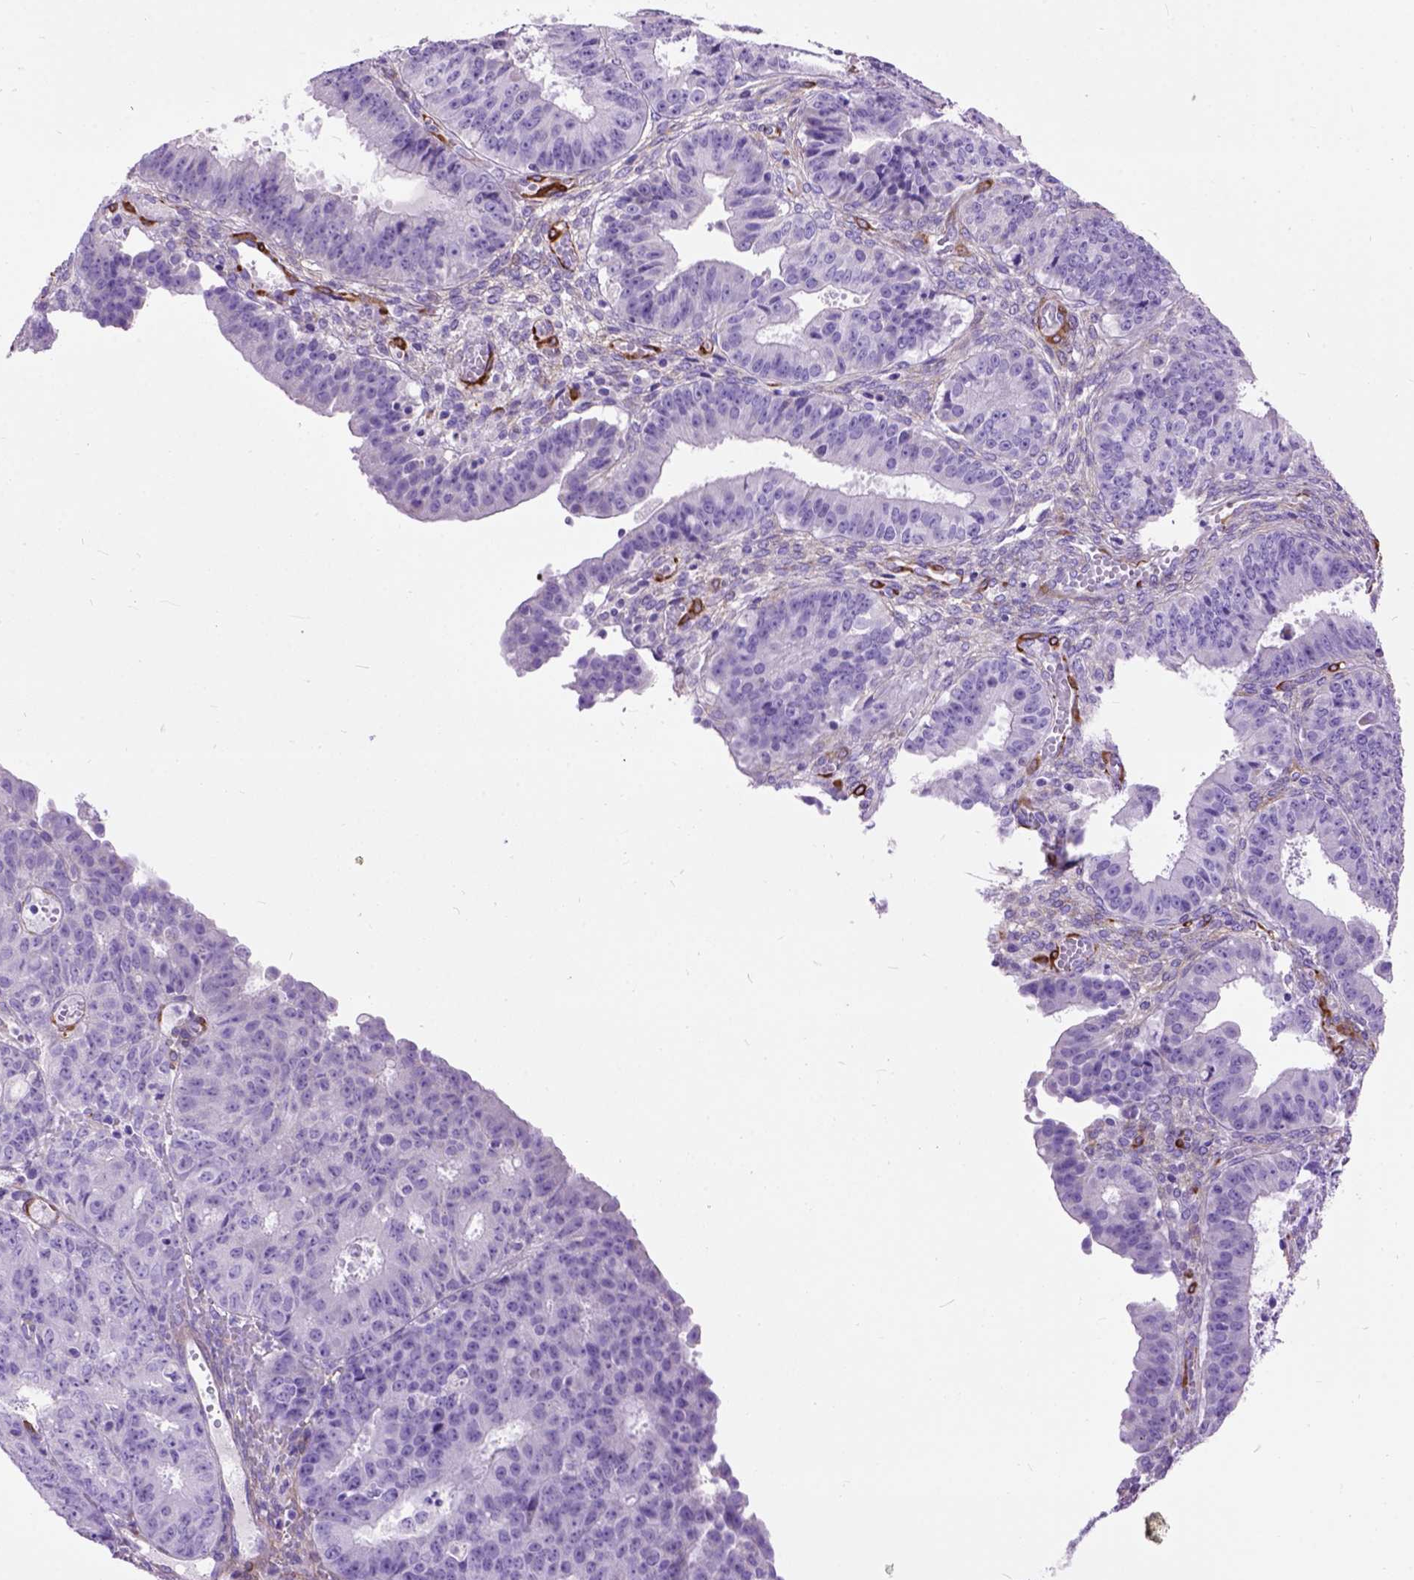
{"staining": {"intensity": "negative", "quantity": "none", "location": "none"}, "tissue": "ovarian cancer", "cell_type": "Tumor cells", "image_type": "cancer", "snomed": [{"axis": "morphology", "description": "Carcinoma, endometroid"}, {"axis": "topography", "description": "Ovary"}], "caption": "DAB (3,3'-diaminobenzidine) immunohistochemical staining of ovarian cancer (endometroid carcinoma) displays no significant expression in tumor cells.", "gene": "MAPT", "patient": {"sex": "female", "age": 42}}